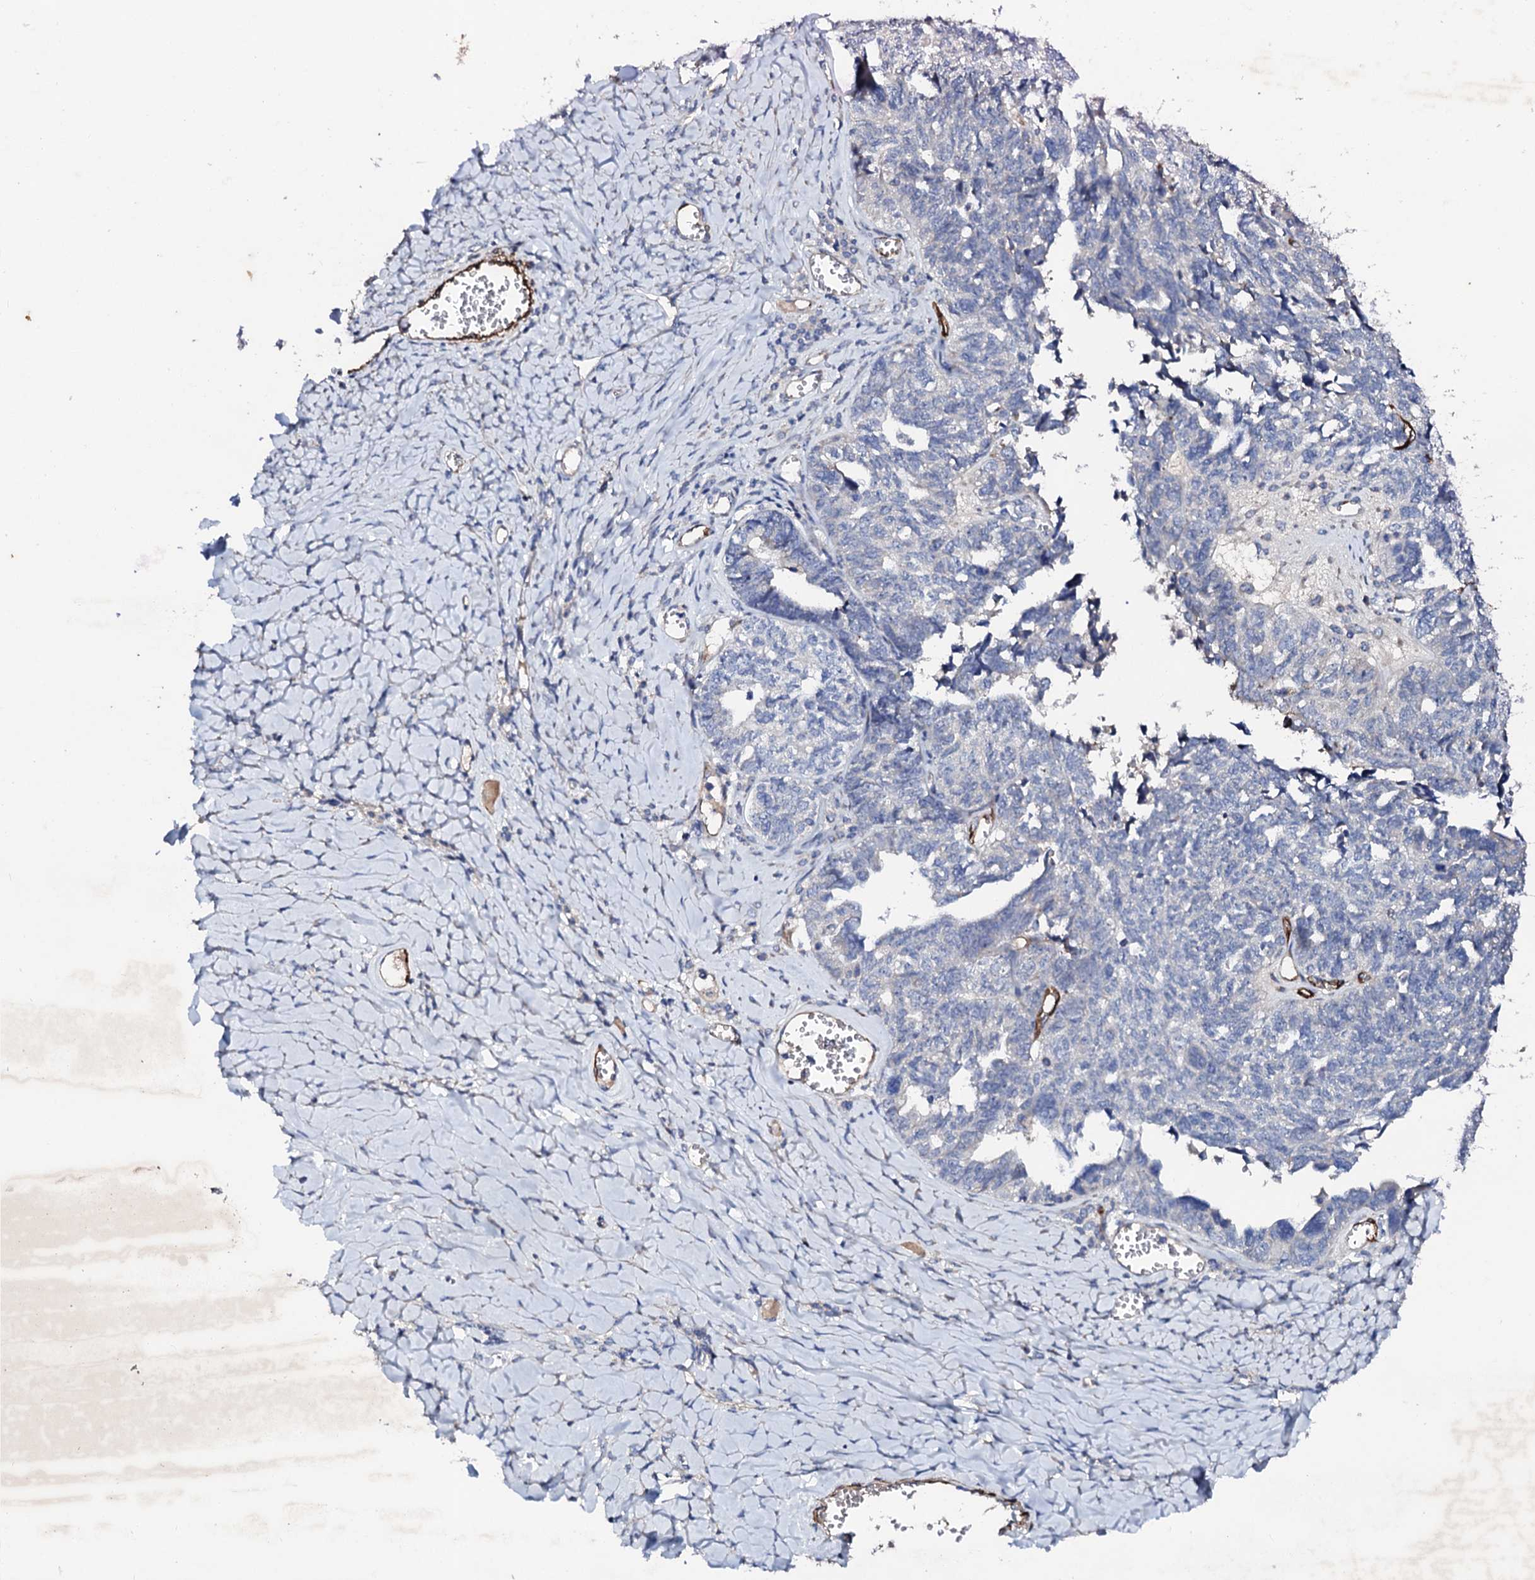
{"staining": {"intensity": "negative", "quantity": "none", "location": "none"}, "tissue": "ovarian cancer", "cell_type": "Tumor cells", "image_type": "cancer", "snomed": [{"axis": "morphology", "description": "Cystadenocarcinoma, serous, NOS"}, {"axis": "topography", "description": "Ovary"}], "caption": "DAB immunohistochemical staining of human serous cystadenocarcinoma (ovarian) reveals no significant positivity in tumor cells.", "gene": "DBX1", "patient": {"sex": "female", "age": 79}}